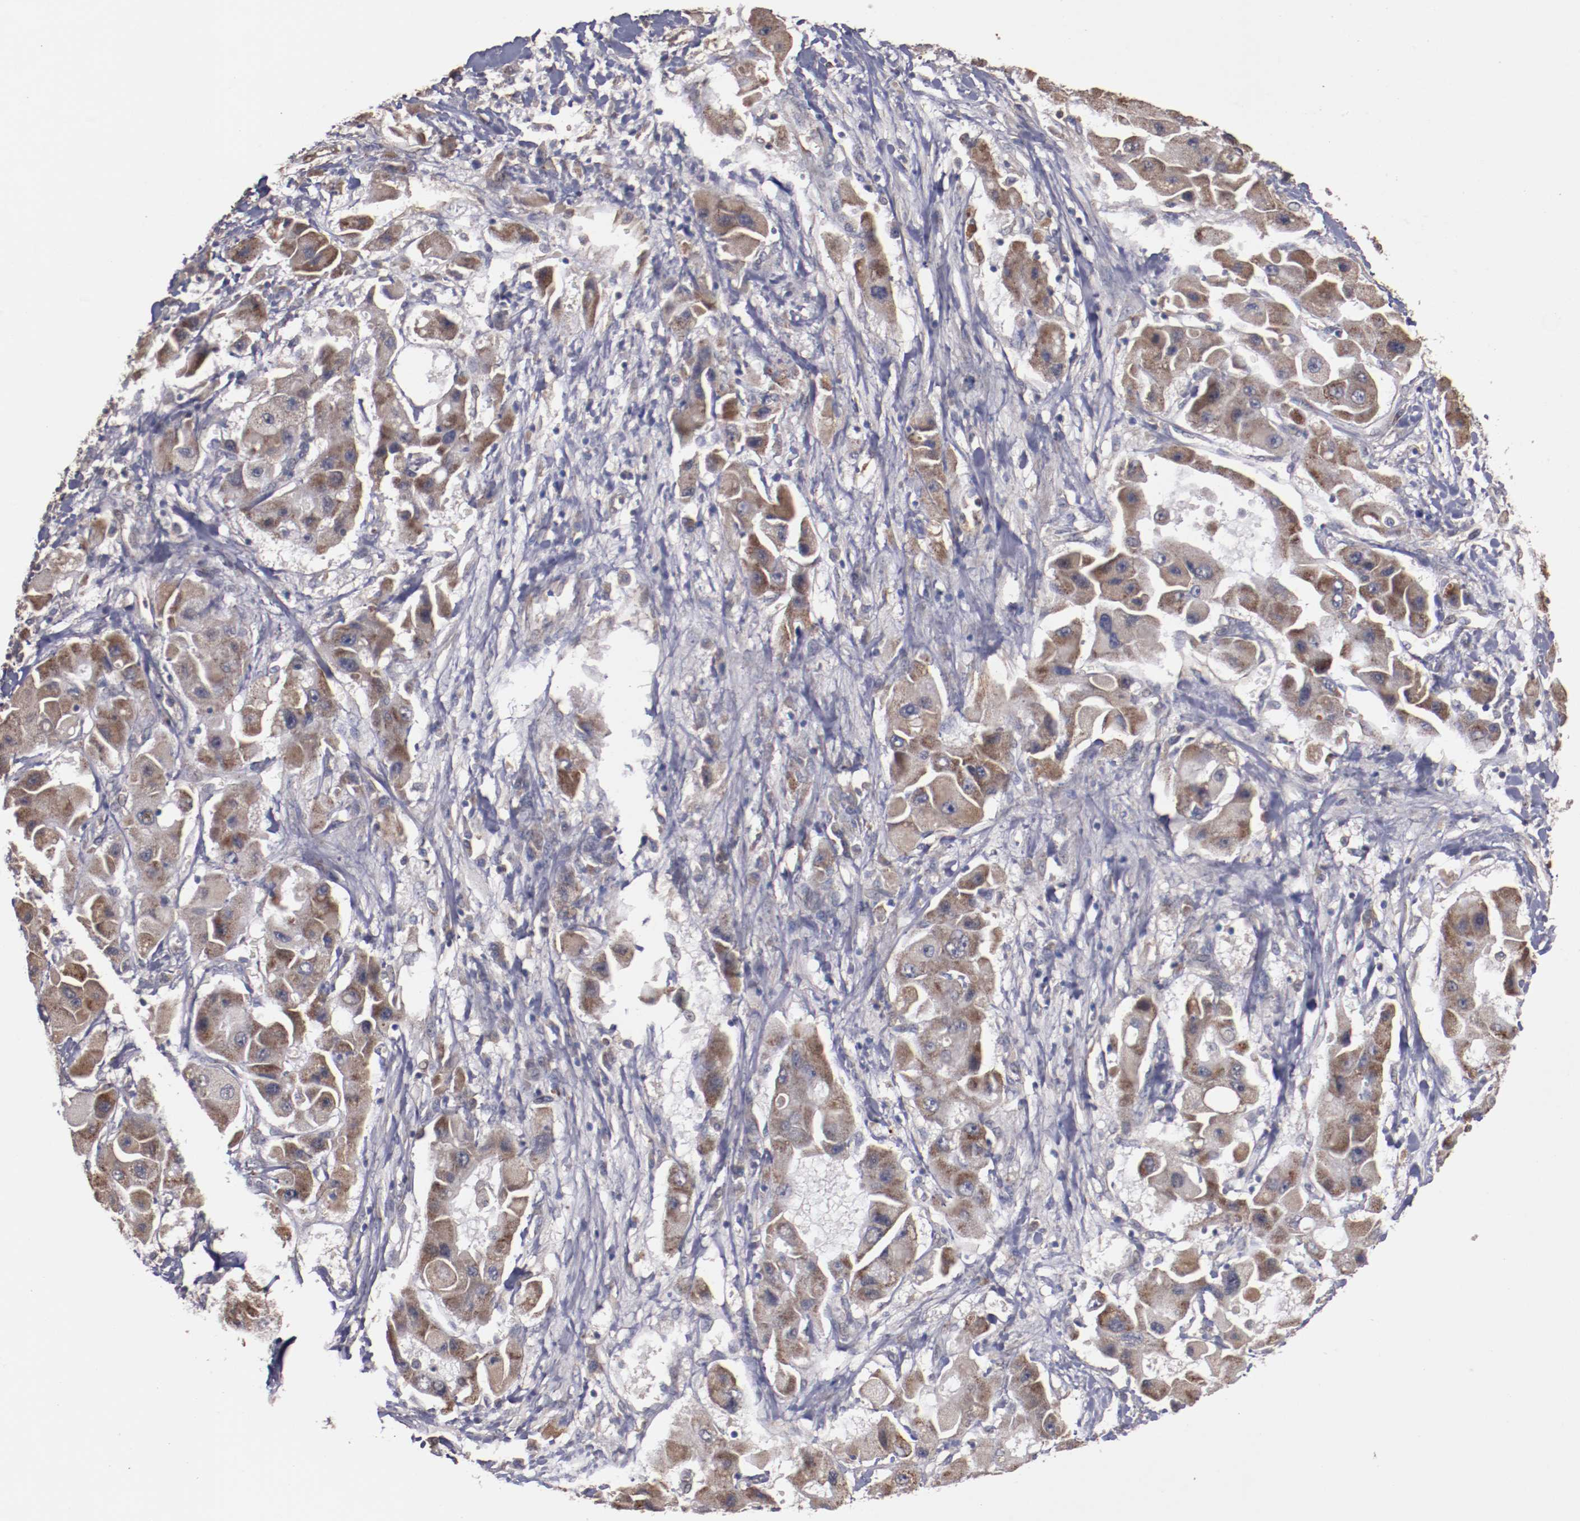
{"staining": {"intensity": "strong", "quantity": ">75%", "location": "cytoplasmic/membranous"}, "tissue": "liver cancer", "cell_type": "Tumor cells", "image_type": "cancer", "snomed": [{"axis": "morphology", "description": "Carcinoma, Hepatocellular, NOS"}, {"axis": "topography", "description": "Liver"}], "caption": "Immunohistochemistry (IHC) histopathology image of liver cancer stained for a protein (brown), which reveals high levels of strong cytoplasmic/membranous staining in about >75% of tumor cells.", "gene": "DIPK2B", "patient": {"sex": "male", "age": 24}}